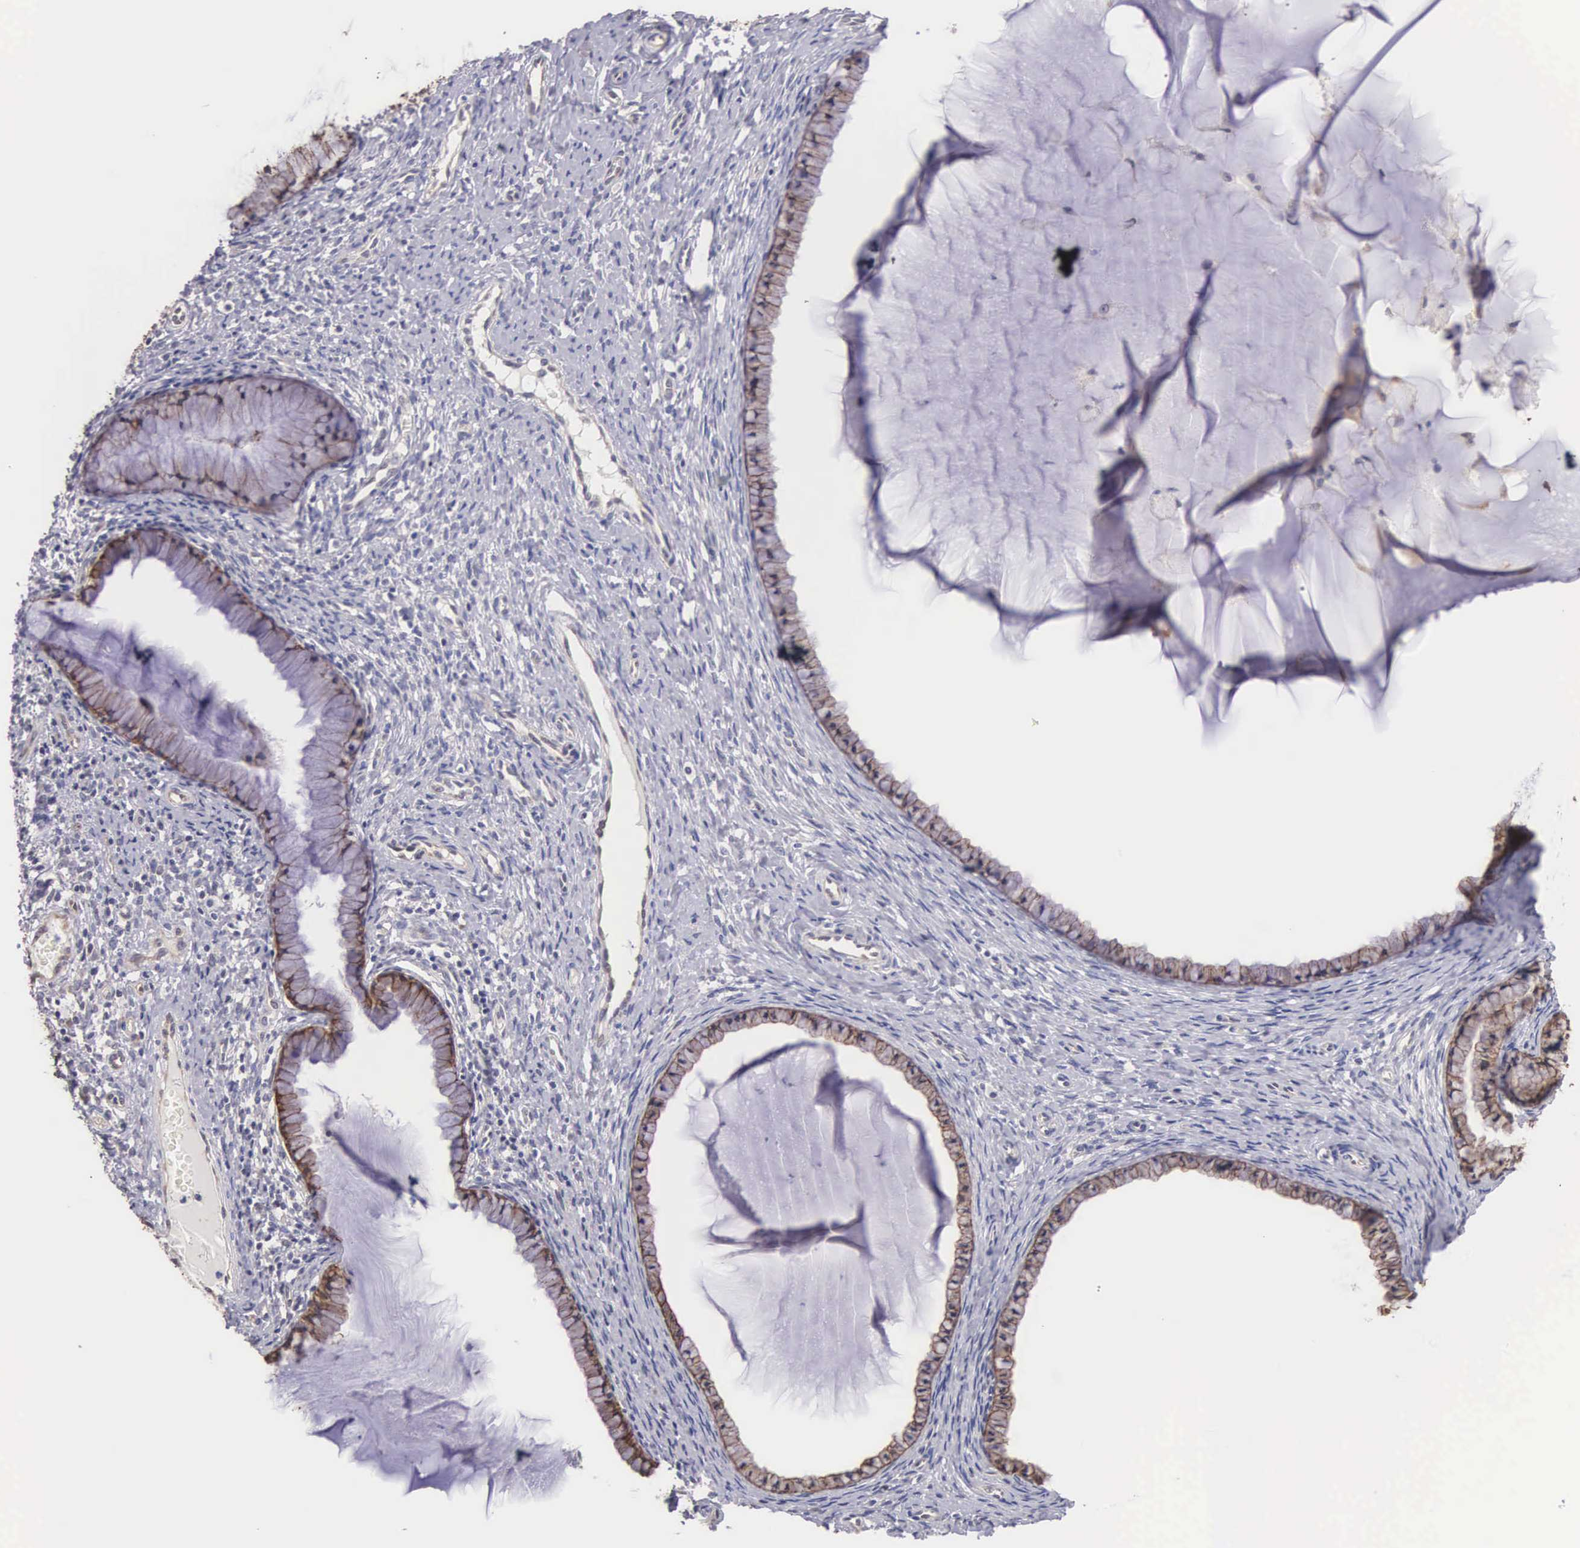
{"staining": {"intensity": "weak", "quantity": "25%-75%", "location": "cytoplasmic/membranous"}, "tissue": "cervix", "cell_type": "Glandular cells", "image_type": "normal", "snomed": [{"axis": "morphology", "description": "Normal tissue, NOS"}, {"axis": "topography", "description": "Cervix"}], "caption": "IHC micrograph of unremarkable cervix stained for a protein (brown), which exhibits low levels of weak cytoplasmic/membranous staining in approximately 25%-75% of glandular cells.", "gene": "PIR", "patient": {"sex": "female", "age": 70}}